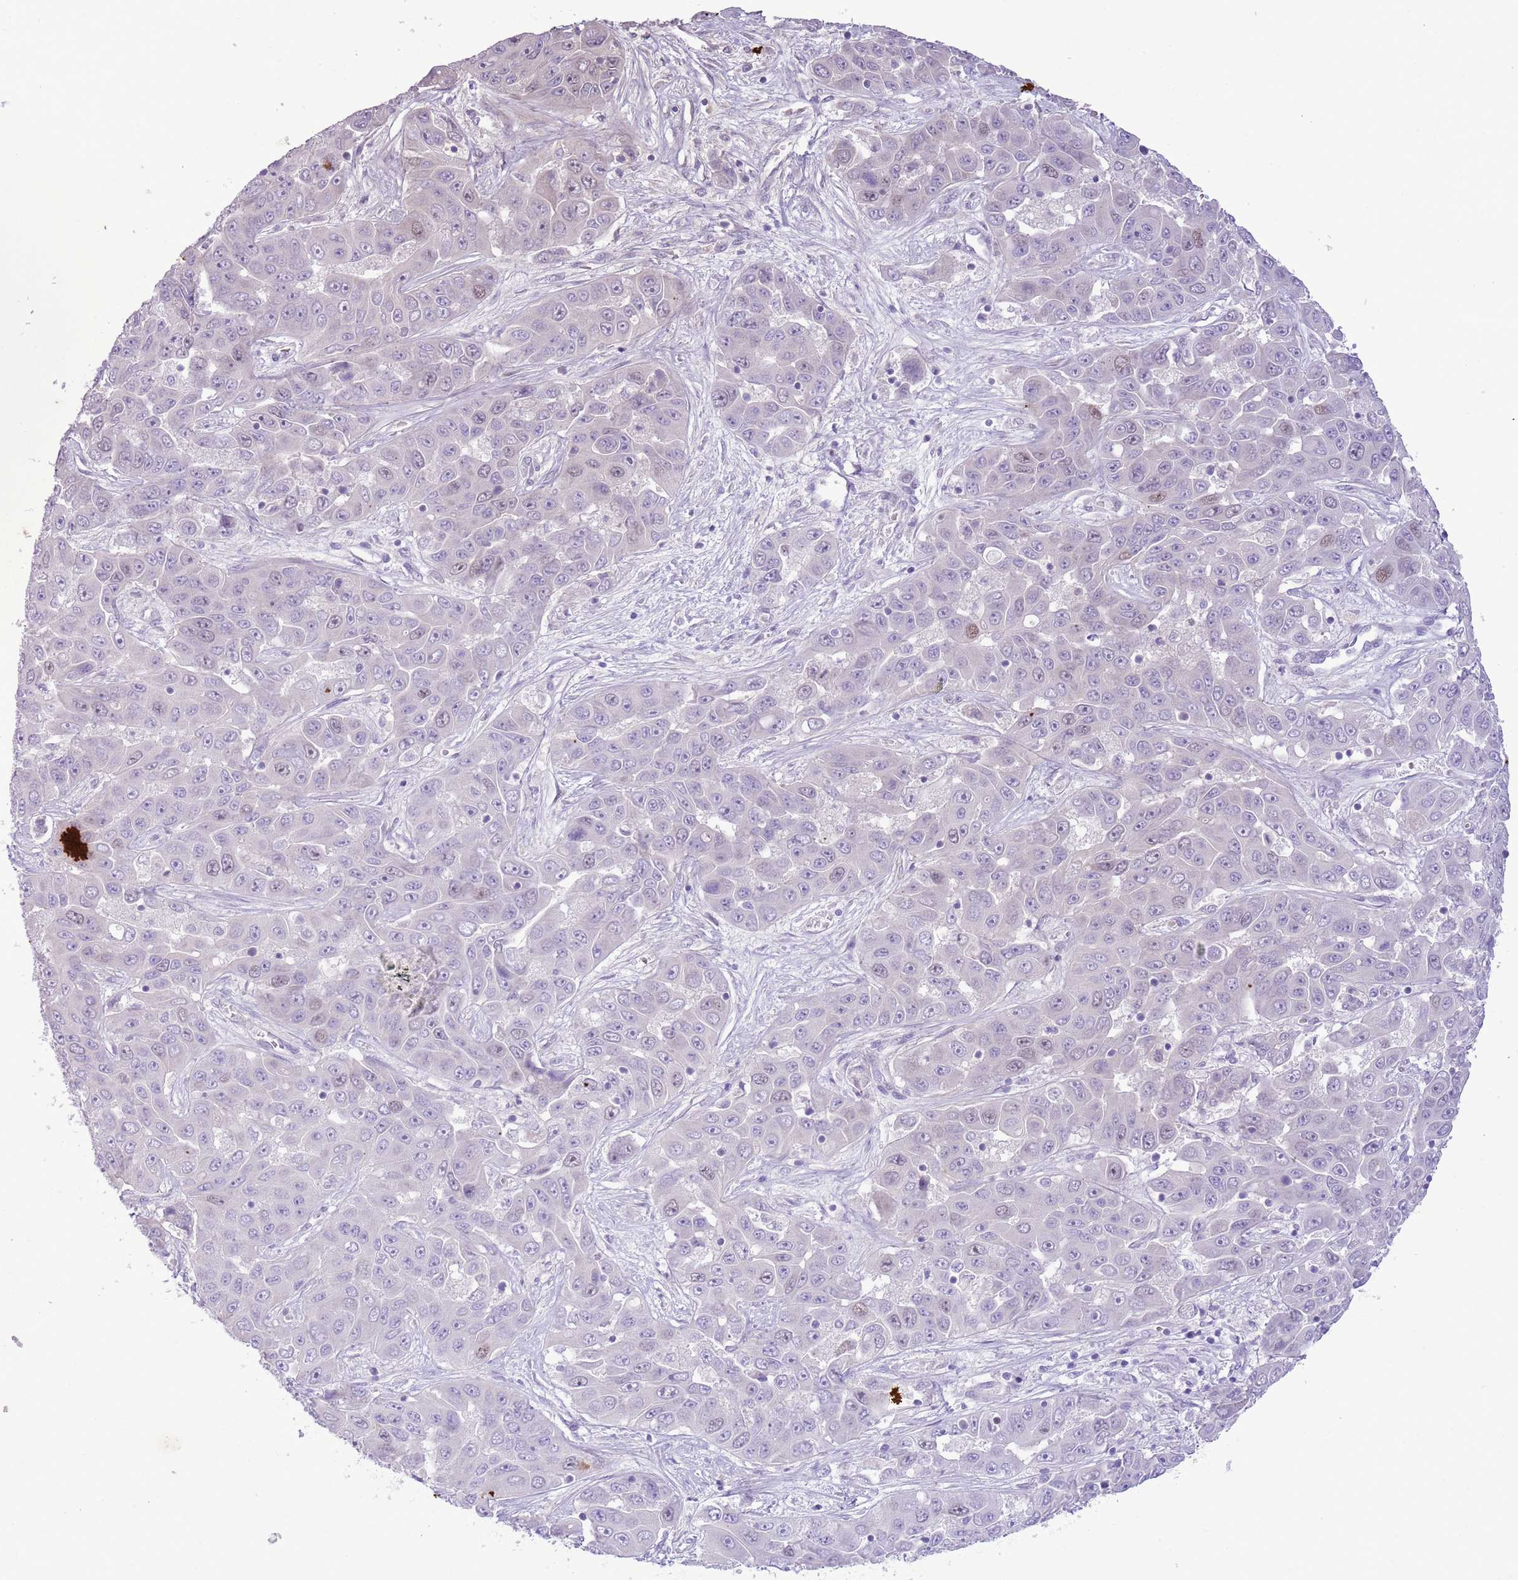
{"staining": {"intensity": "negative", "quantity": "none", "location": "none"}, "tissue": "liver cancer", "cell_type": "Tumor cells", "image_type": "cancer", "snomed": [{"axis": "morphology", "description": "Cholangiocarcinoma"}, {"axis": "topography", "description": "Liver"}], "caption": "Immunohistochemistry (IHC) histopathology image of liver cancer stained for a protein (brown), which exhibits no expression in tumor cells. (Brightfield microscopy of DAB IHC at high magnification).", "gene": "GMNN", "patient": {"sex": "female", "age": 52}}